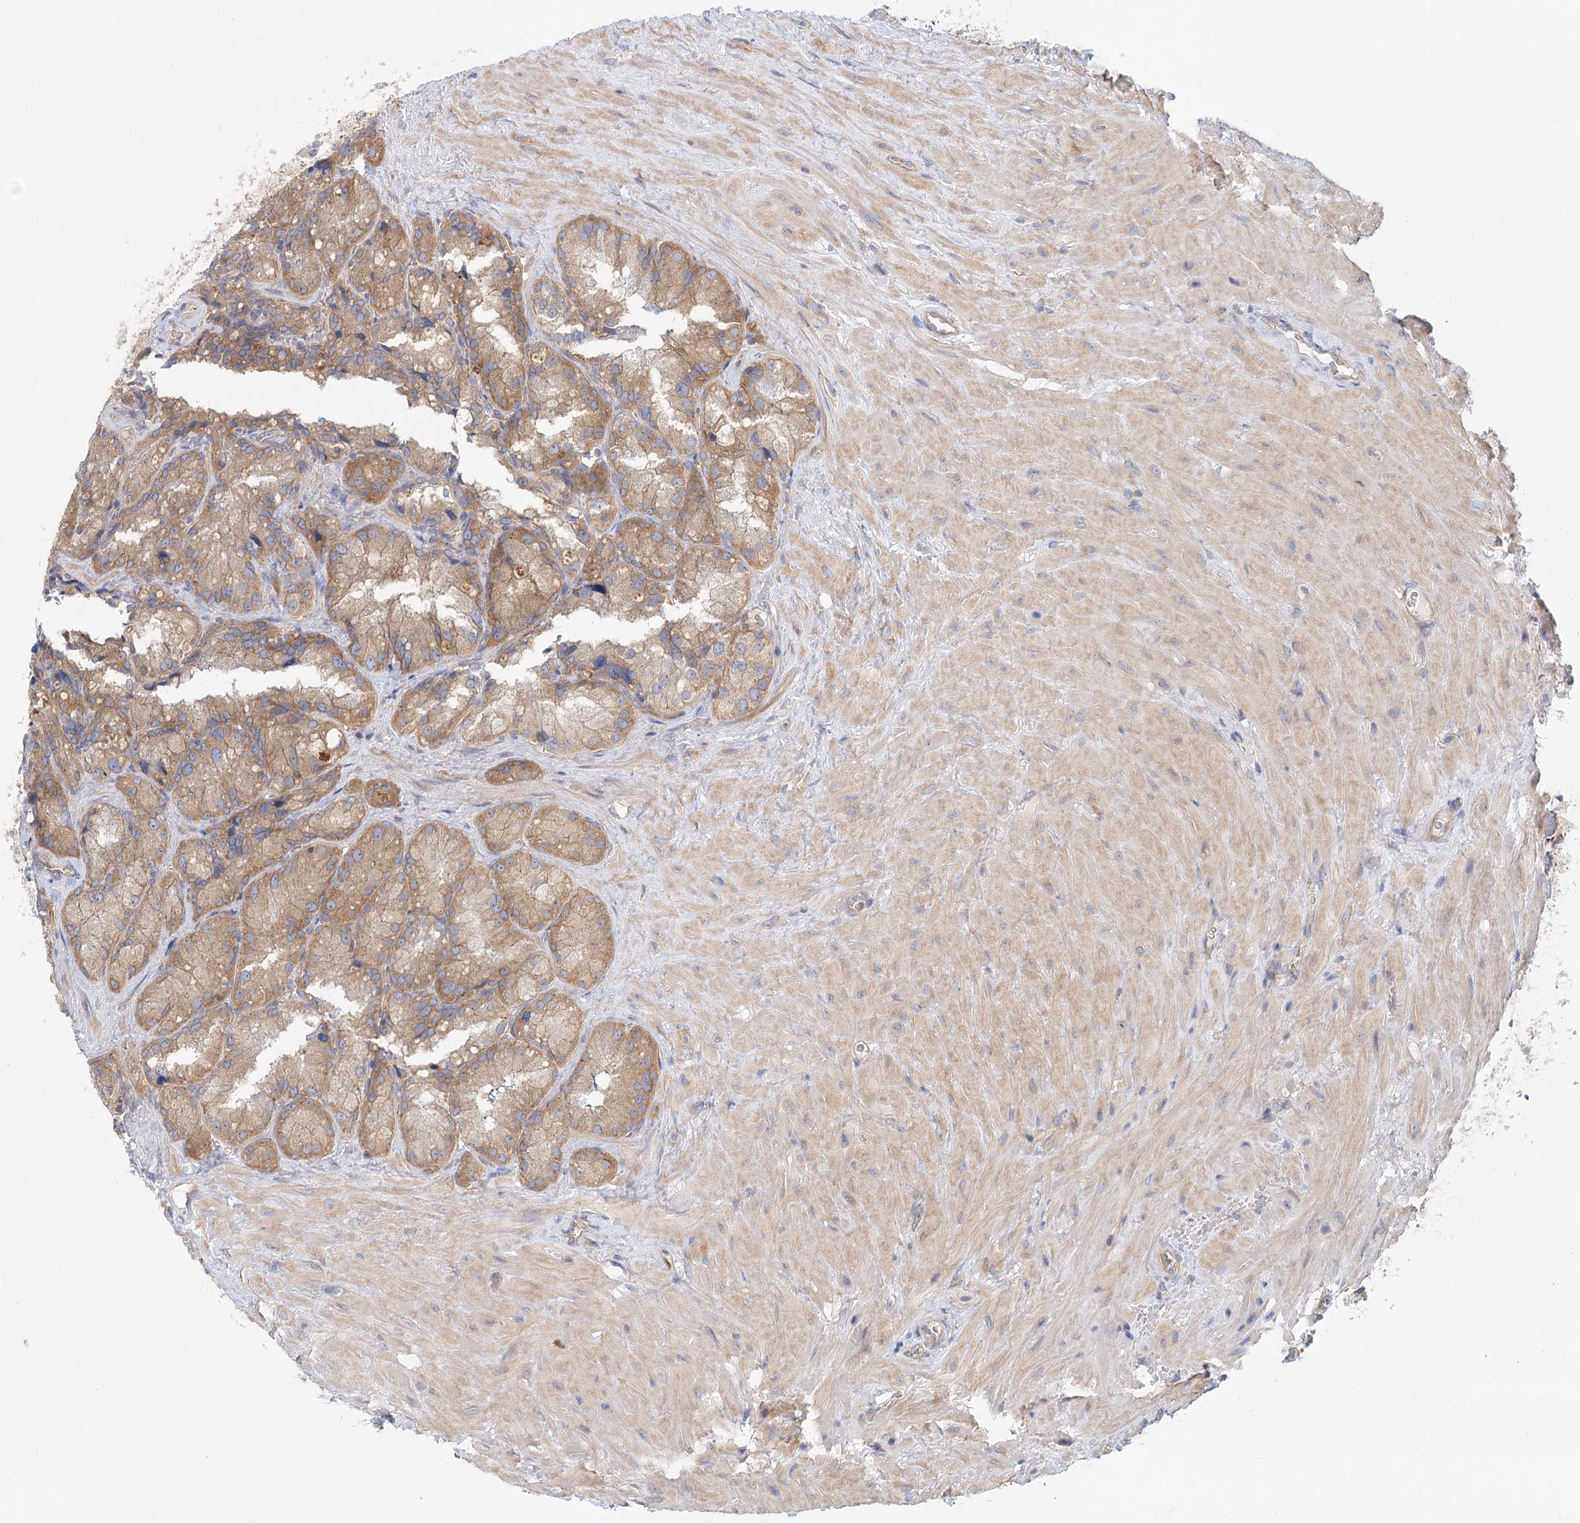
{"staining": {"intensity": "moderate", "quantity": "25%-75%", "location": "cytoplasmic/membranous"}, "tissue": "seminal vesicle", "cell_type": "Glandular cells", "image_type": "normal", "snomed": [{"axis": "morphology", "description": "Normal tissue, NOS"}, {"axis": "topography", "description": "Seminal veicle"}], "caption": "High-power microscopy captured an immunohistochemistry micrograph of benign seminal vesicle, revealing moderate cytoplasmic/membranous positivity in about 25%-75% of glandular cells. Nuclei are stained in blue.", "gene": "UMPS", "patient": {"sex": "male", "age": 62}}